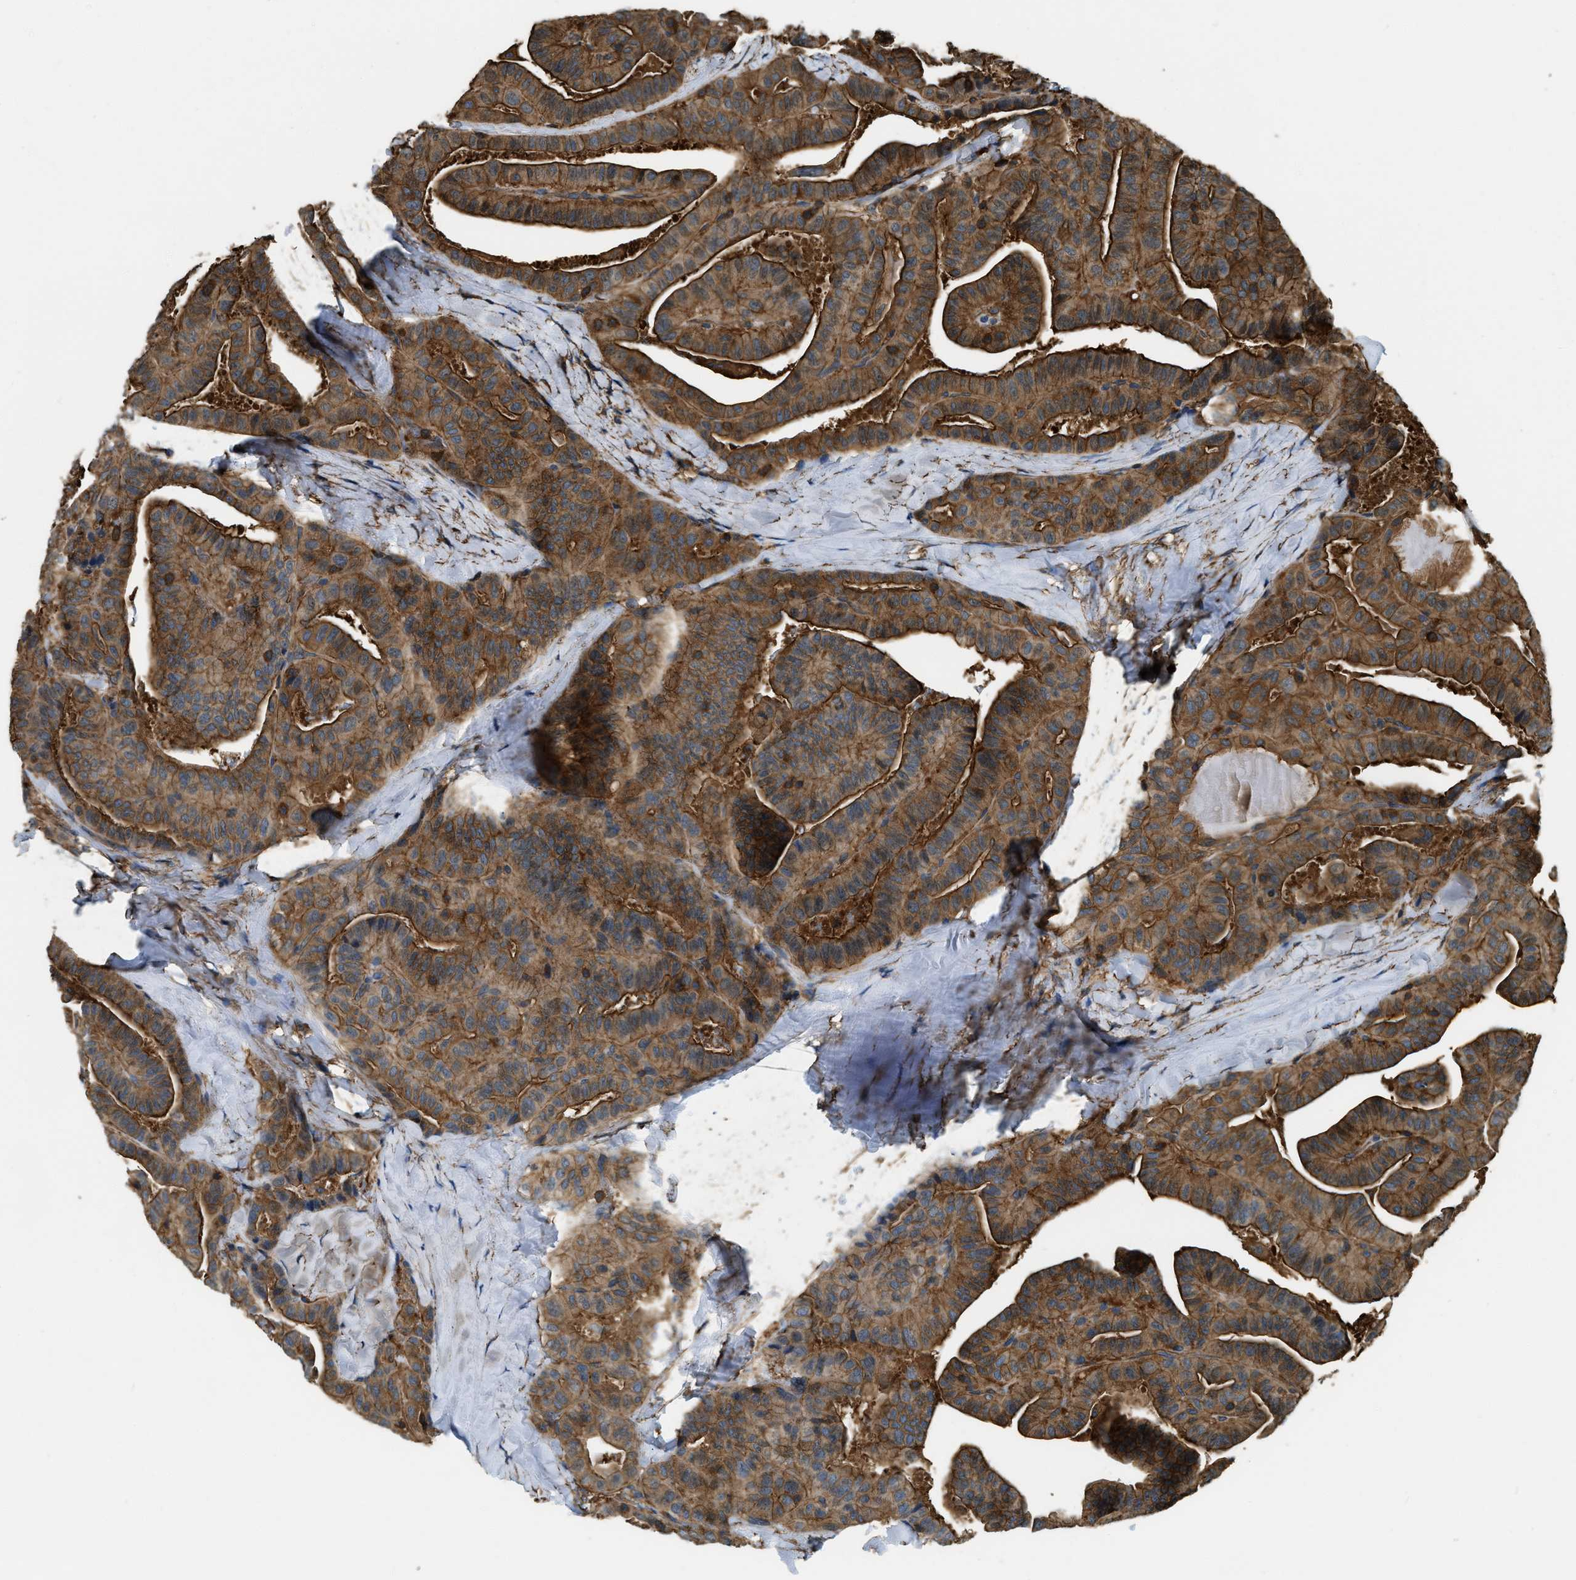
{"staining": {"intensity": "strong", "quantity": ">75%", "location": "cytoplasmic/membranous,nuclear"}, "tissue": "thyroid cancer", "cell_type": "Tumor cells", "image_type": "cancer", "snomed": [{"axis": "morphology", "description": "Papillary adenocarcinoma, NOS"}, {"axis": "topography", "description": "Thyroid gland"}], "caption": "Protein expression analysis of human thyroid cancer reveals strong cytoplasmic/membranous and nuclear staining in about >75% of tumor cells. Nuclei are stained in blue.", "gene": "YARS1", "patient": {"sex": "male", "age": 77}}